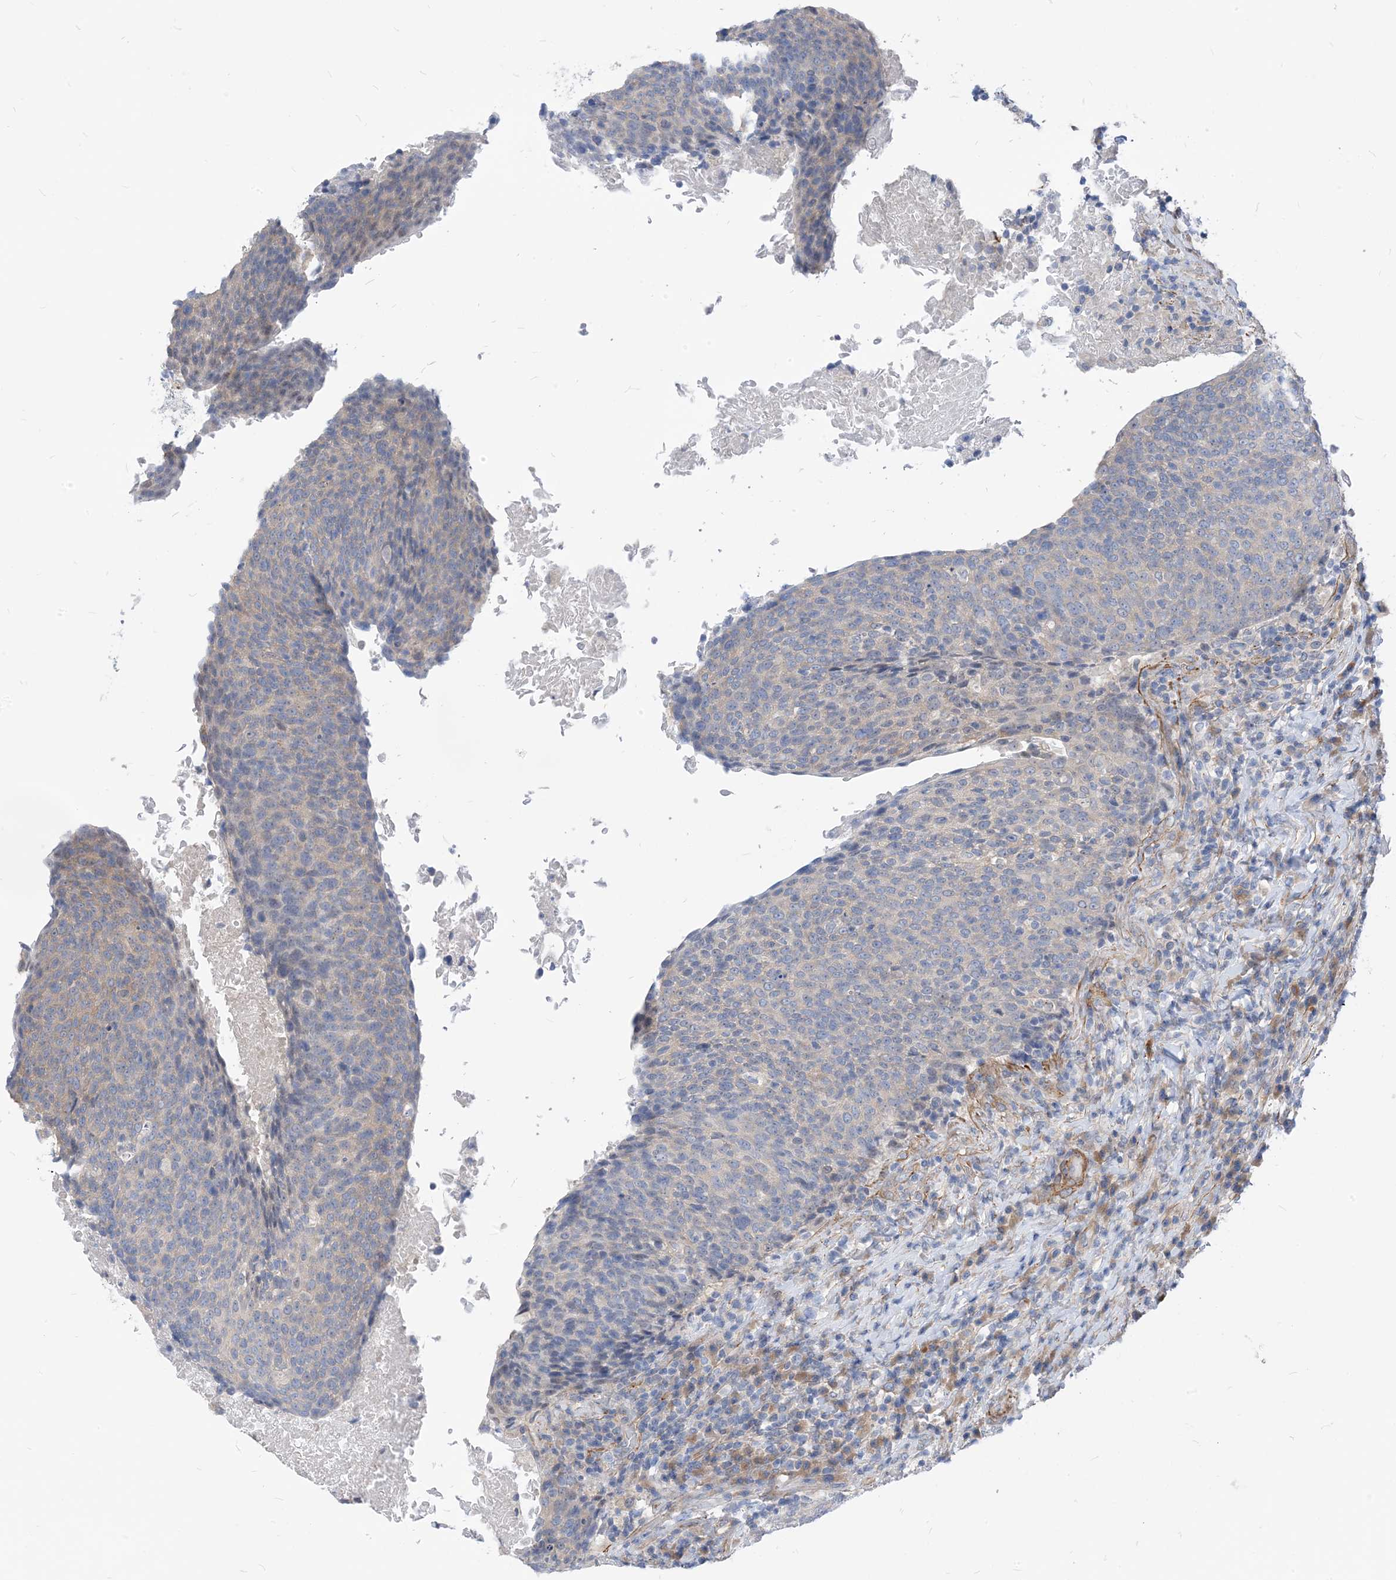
{"staining": {"intensity": "negative", "quantity": "none", "location": "none"}, "tissue": "head and neck cancer", "cell_type": "Tumor cells", "image_type": "cancer", "snomed": [{"axis": "morphology", "description": "Squamous cell carcinoma, NOS"}, {"axis": "morphology", "description": "Squamous cell carcinoma, metastatic, NOS"}, {"axis": "topography", "description": "Lymph node"}, {"axis": "topography", "description": "Head-Neck"}], "caption": "Immunohistochemical staining of metastatic squamous cell carcinoma (head and neck) shows no significant expression in tumor cells.", "gene": "PLEKHA3", "patient": {"sex": "male", "age": 62}}